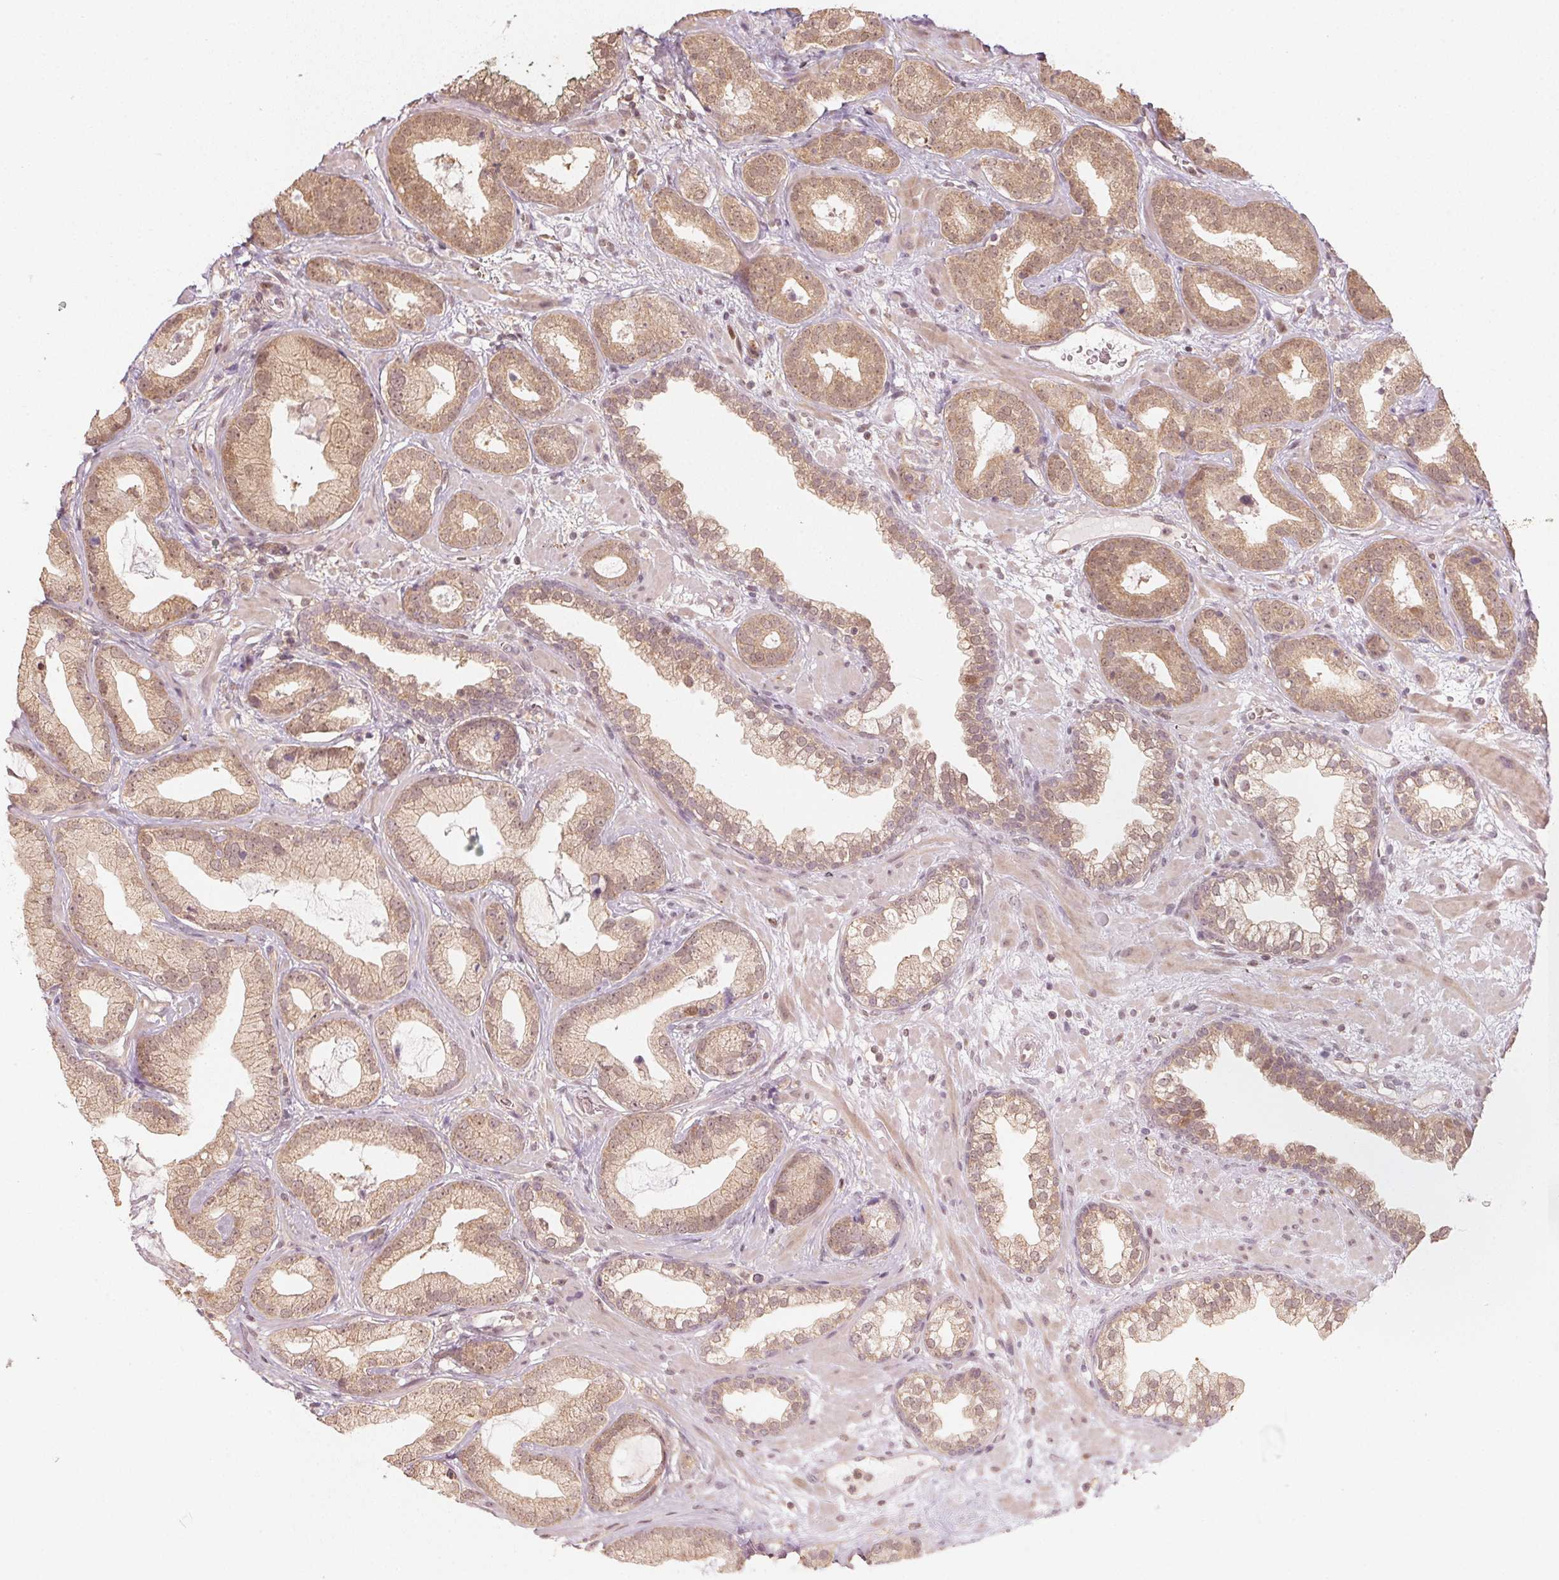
{"staining": {"intensity": "weak", "quantity": ">75%", "location": "cytoplasmic/membranous,nuclear"}, "tissue": "prostate cancer", "cell_type": "Tumor cells", "image_type": "cancer", "snomed": [{"axis": "morphology", "description": "Adenocarcinoma, Low grade"}, {"axis": "topography", "description": "Prostate"}], "caption": "This micrograph displays prostate cancer (low-grade adenocarcinoma) stained with immunohistochemistry to label a protein in brown. The cytoplasmic/membranous and nuclear of tumor cells show weak positivity for the protein. Nuclei are counter-stained blue.", "gene": "UBE2L3", "patient": {"sex": "male", "age": 62}}